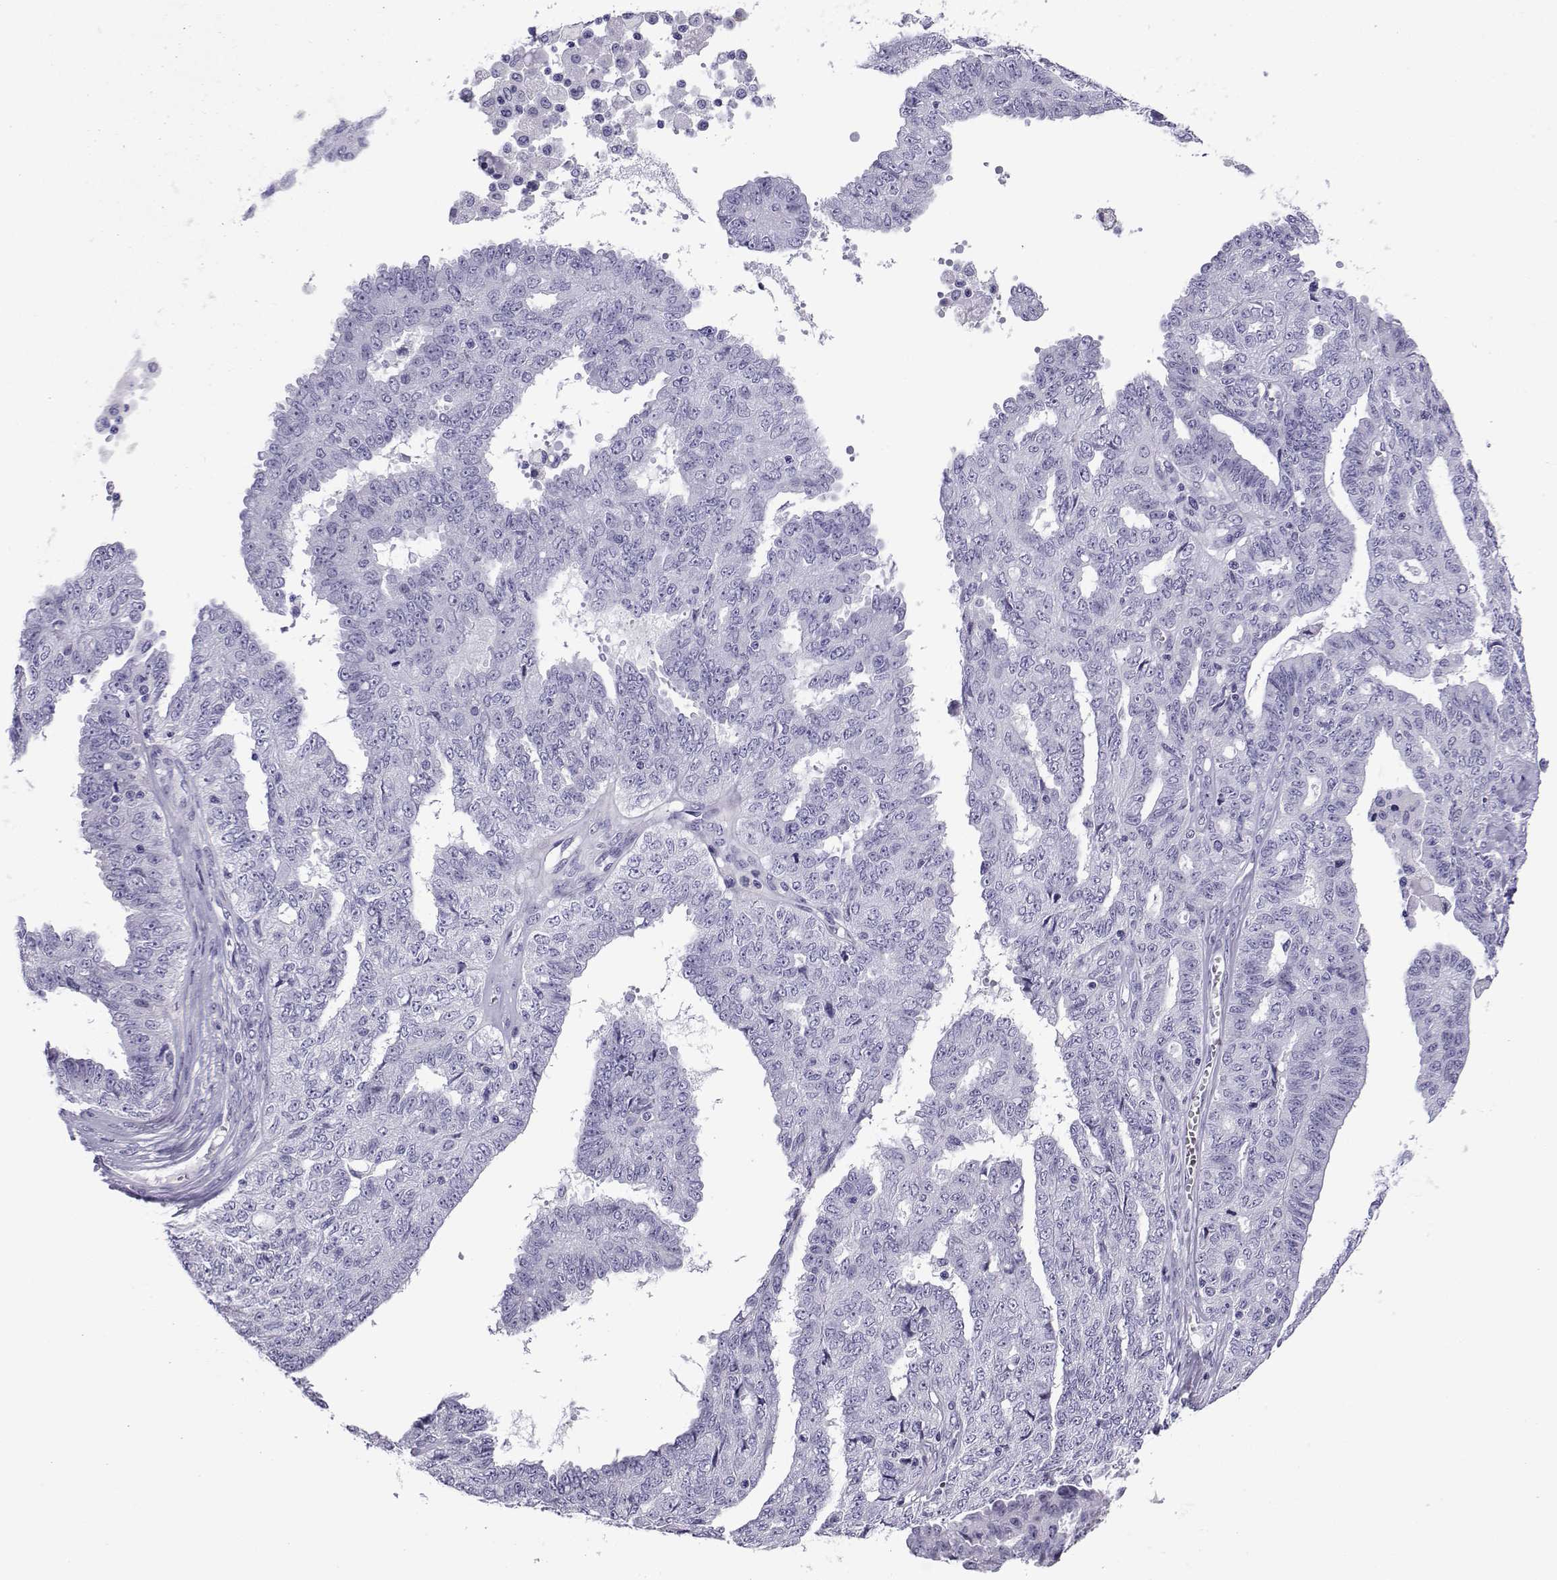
{"staining": {"intensity": "negative", "quantity": "none", "location": "none"}, "tissue": "ovarian cancer", "cell_type": "Tumor cells", "image_type": "cancer", "snomed": [{"axis": "morphology", "description": "Cystadenocarcinoma, serous, NOS"}, {"axis": "topography", "description": "Ovary"}], "caption": "Immunohistochemical staining of human ovarian serous cystadenocarcinoma exhibits no significant expression in tumor cells.", "gene": "TRIM46", "patient": {"sex": "female", "age": 71}}